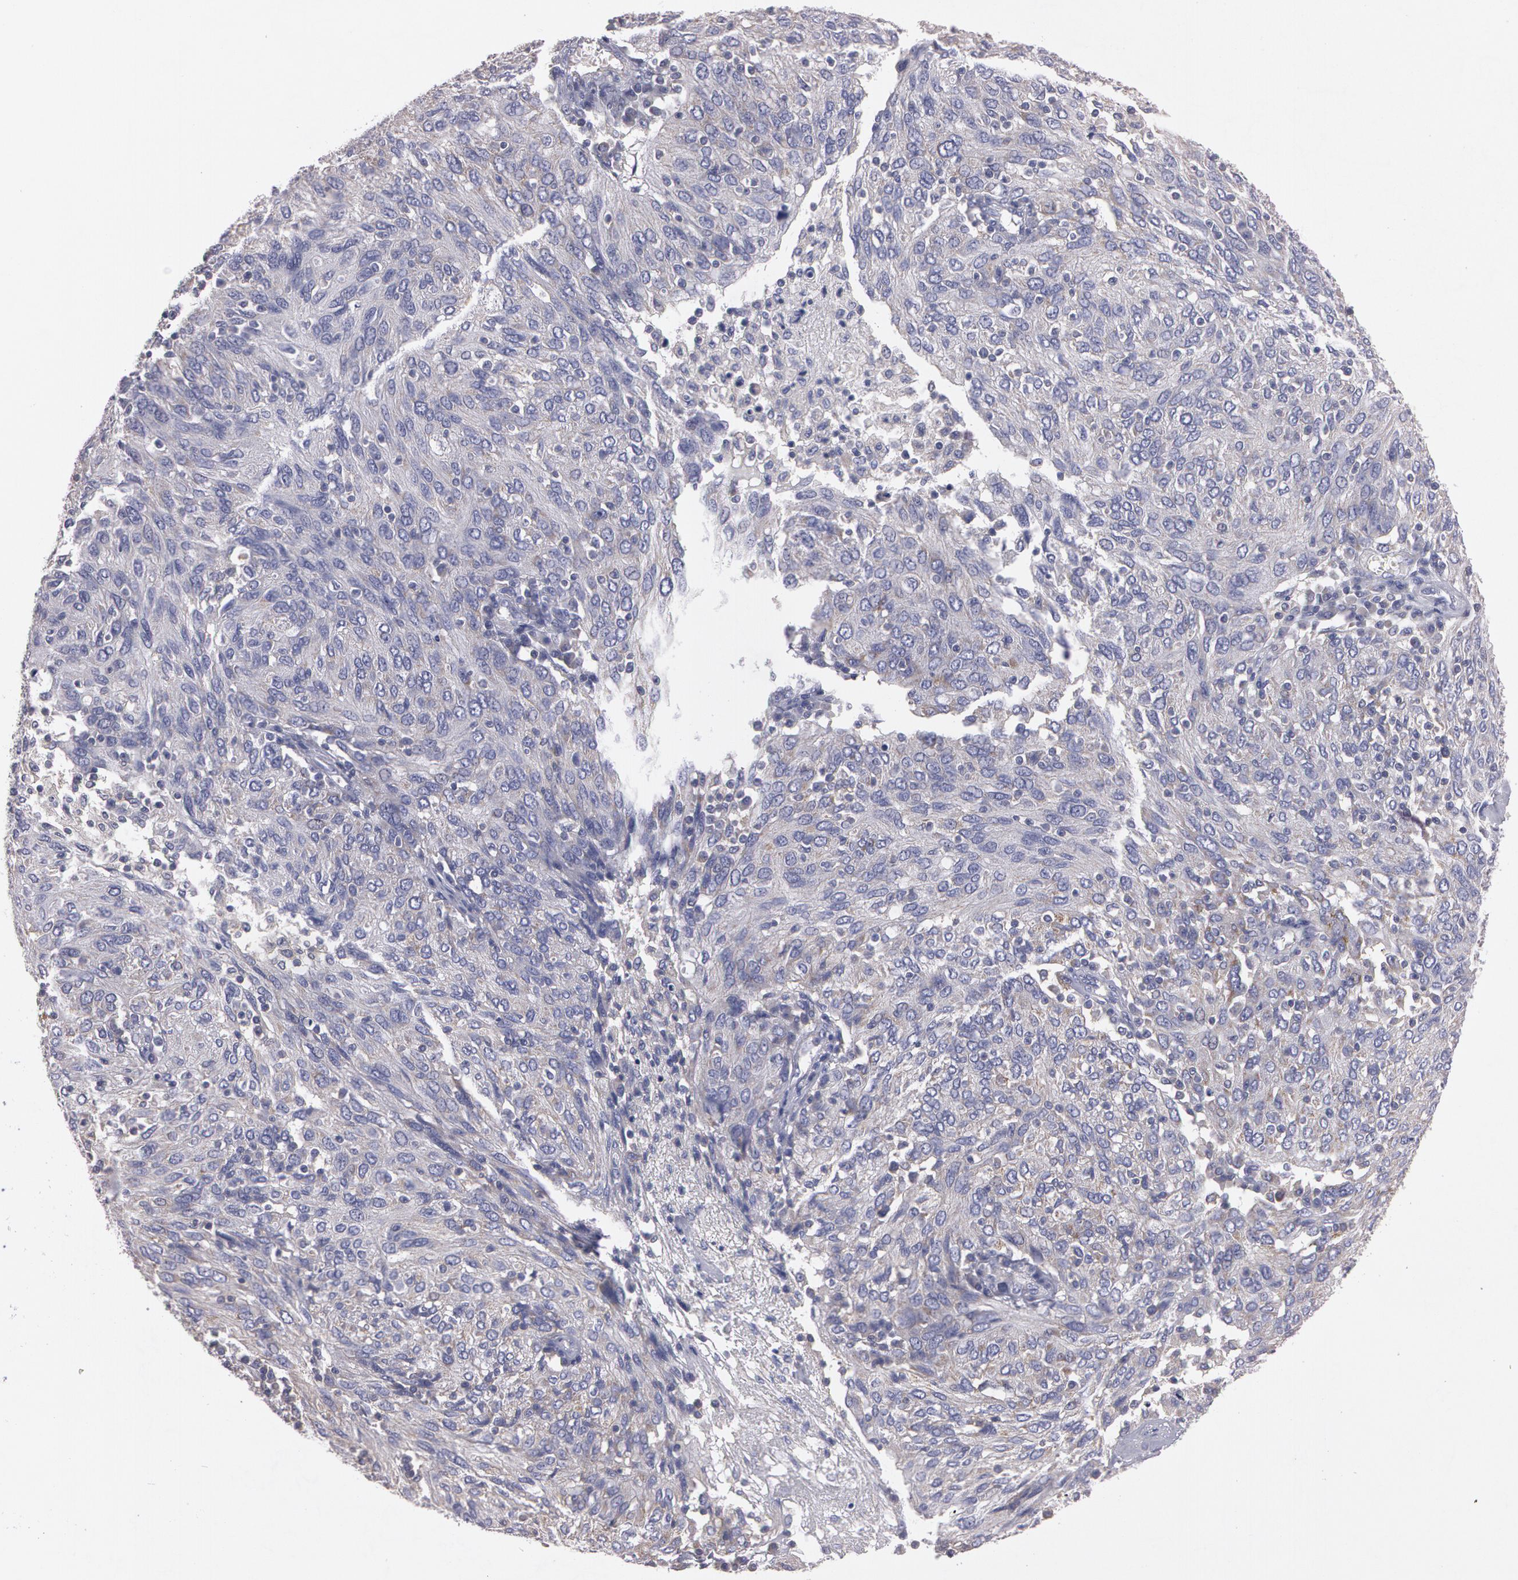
{"staining": {"intensity": "negative", "quantity": "none", "location": "none"}, "tissue": "ovarian cancer", "cell_type": "Tumor cells", "image_type": "cancer", "snomed": [{"axis": "morphology", "description": "Carcinoma, endometroid"}, {"axis": "topography", "description": "Ovary"}], "caption": "This image is of ovarian endometroid carcinoma stained with IHC to label a protein in brown with the nuclei are counter-stained blue. There is no staining in tumor cells.", "gene": "NEK9", "patient": {"sex": "female", "age": 50}}